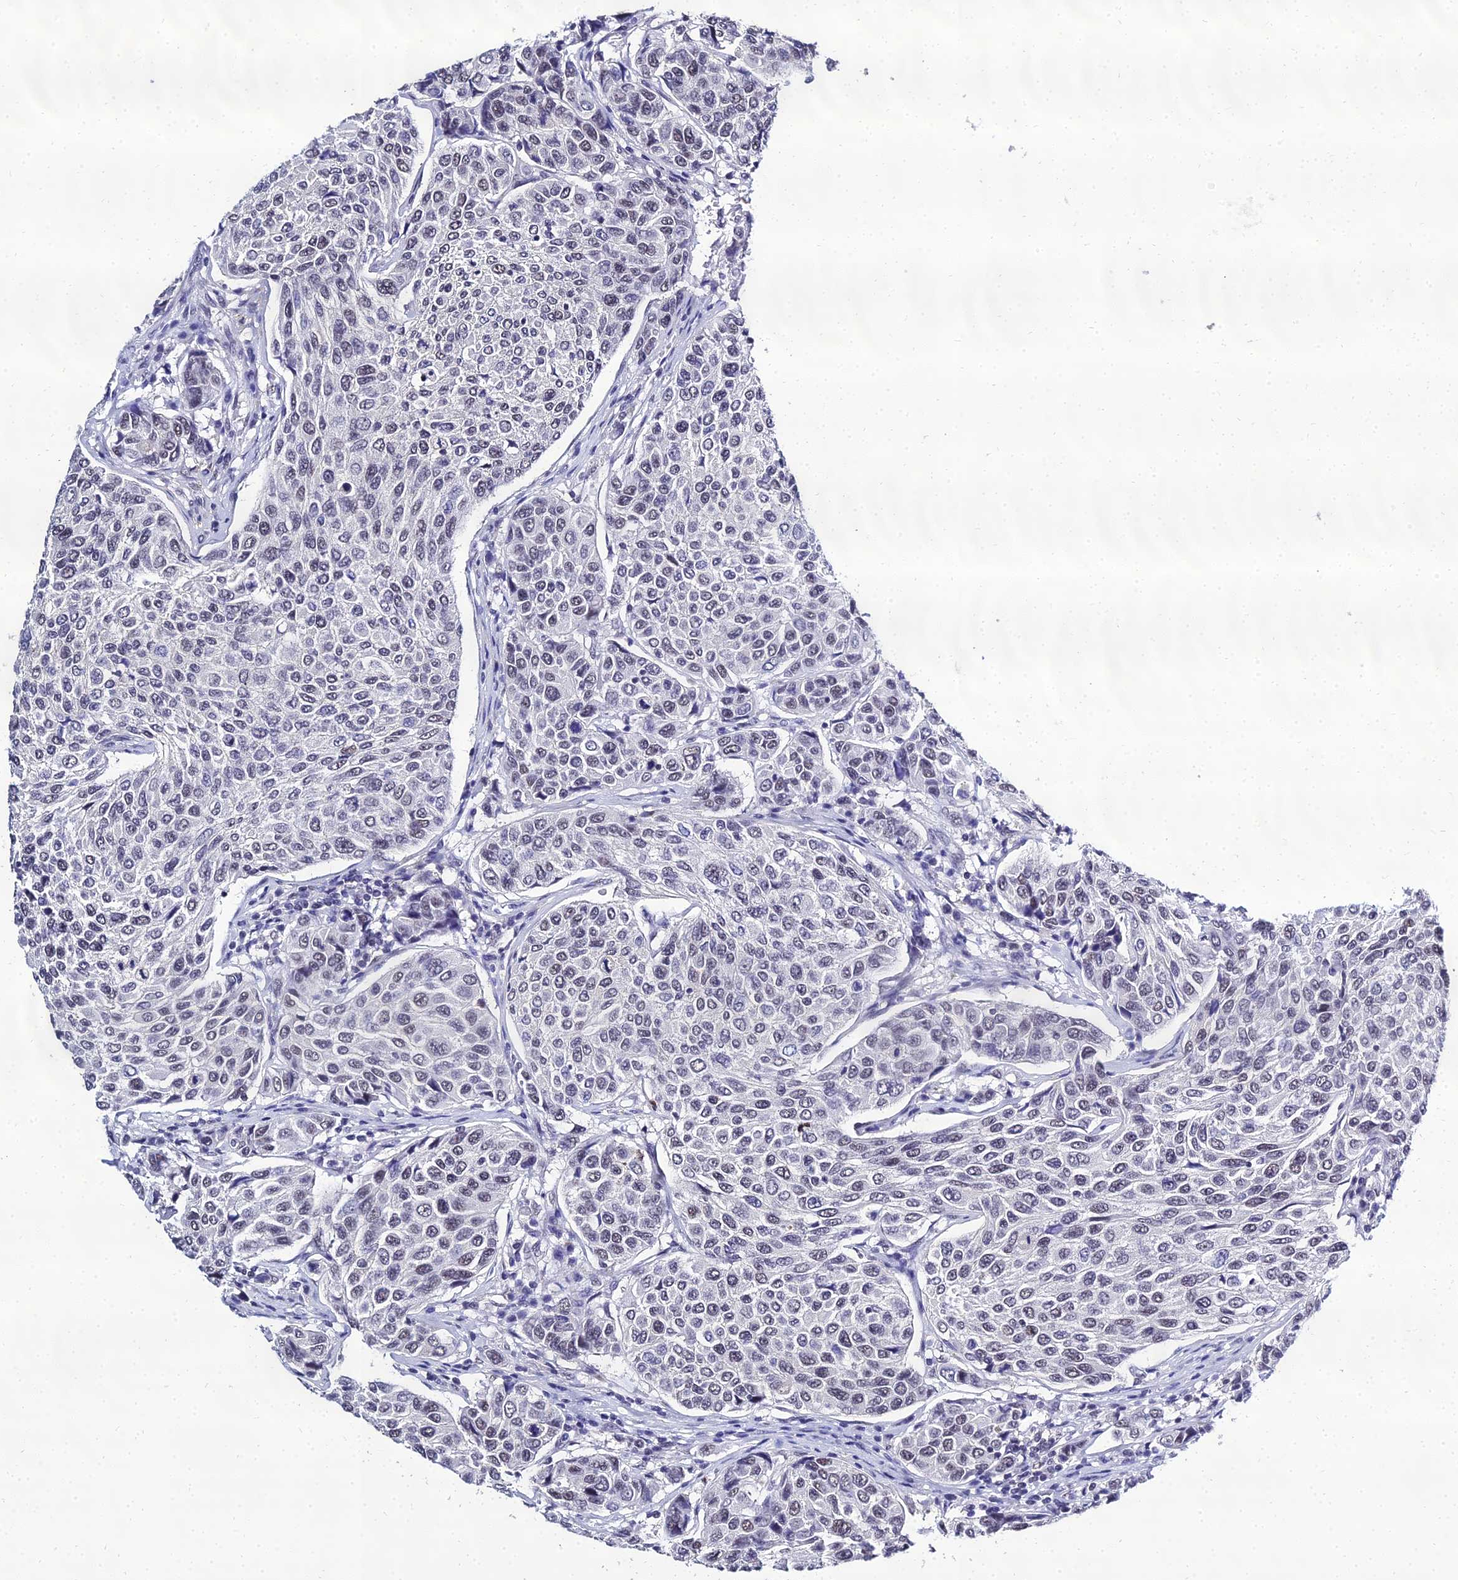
{"staining": {"intensity": "weak", "quantity": "<25%", "location": "nuclear"}, "tissue": "breast cancer", "cell_type": "Tumor cells", "image_type": "cancer", "snomed": [{"axis": "morphology", "description": "Duct carcinoma"}, {"axis": "topography", "description": "Breast"}], "caption": "Breast cancer stained for a protein using IHC shows no positivity tumor cells.", "gene": "PPP4R2", "patient": {"sex": "female", "age": 55}}